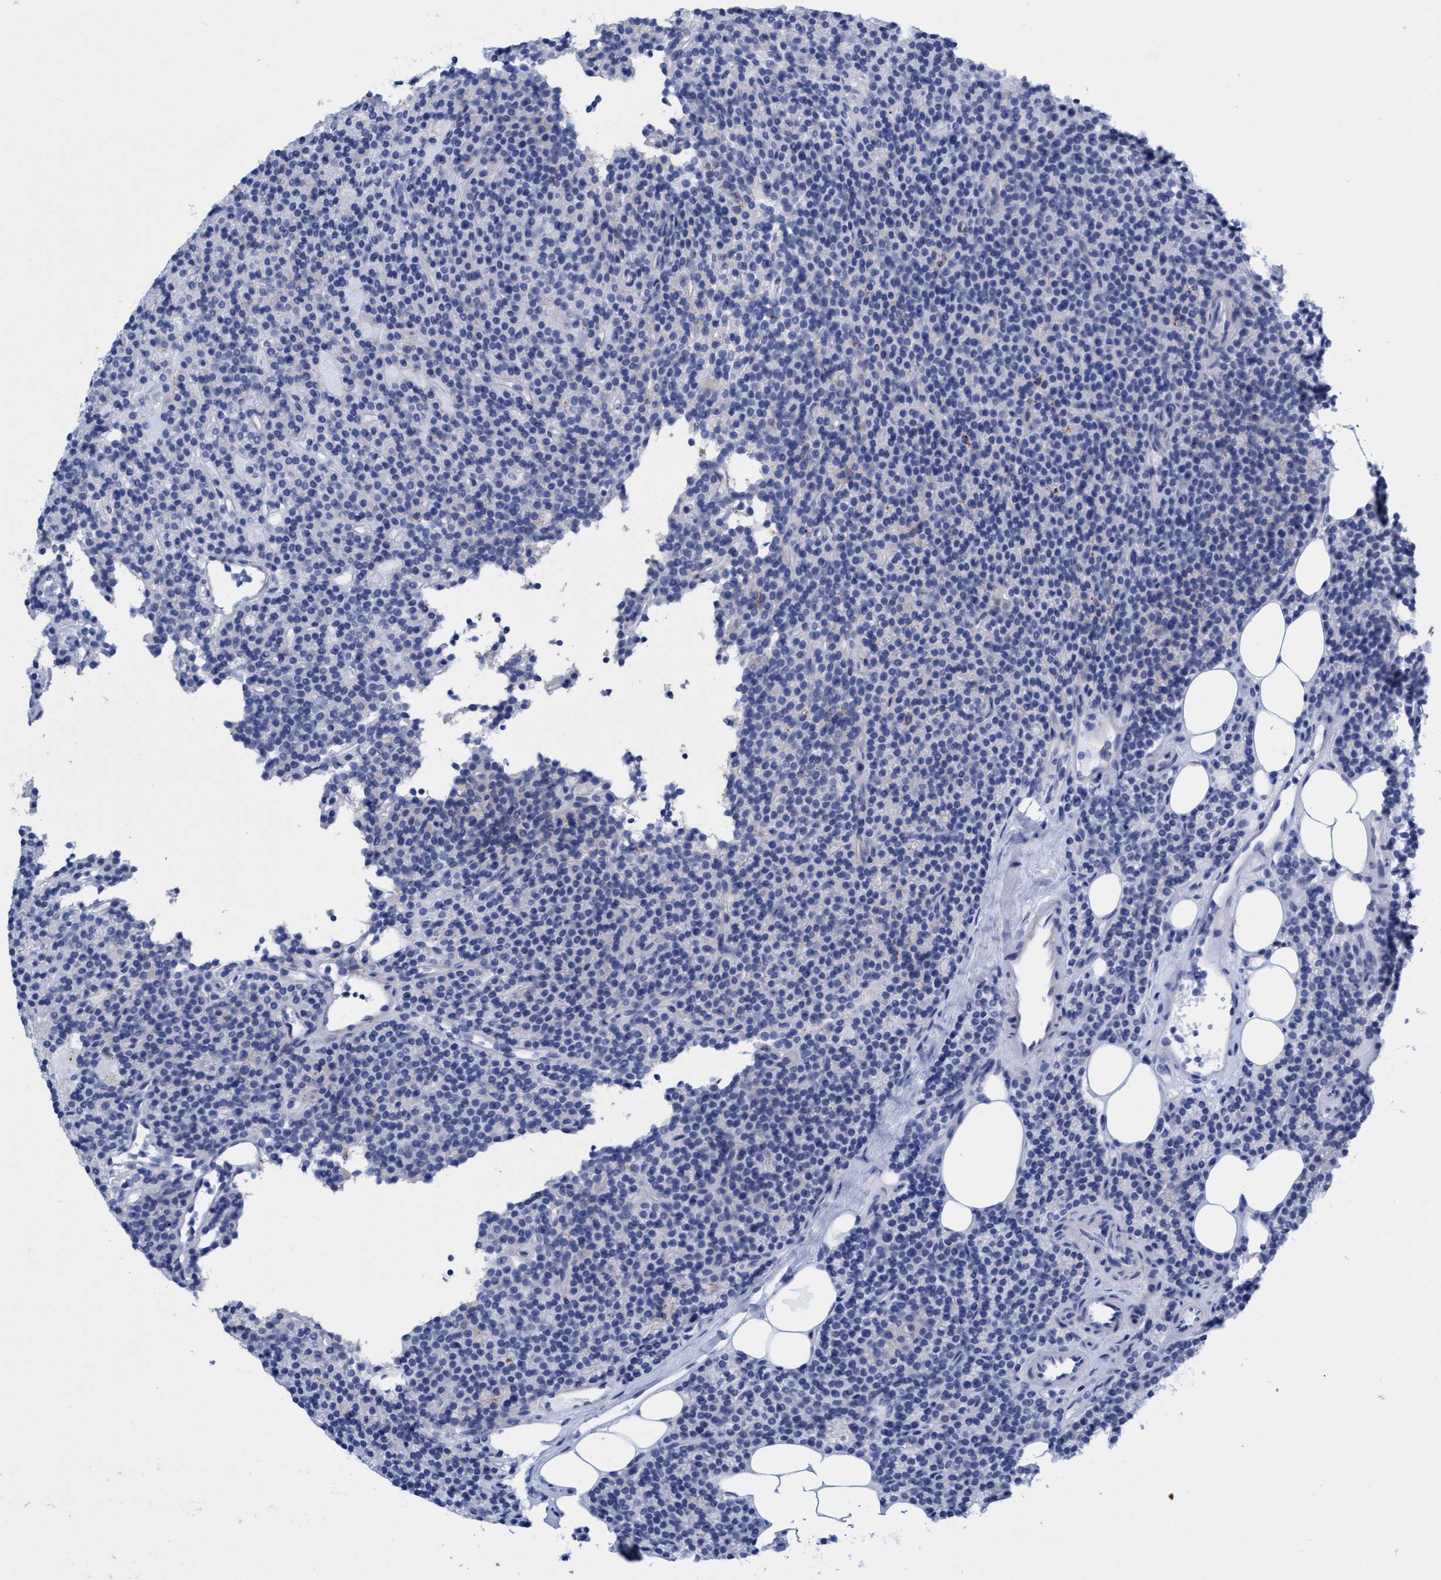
{"staining": {"intensity": "negative", "quantity": "none", "location": "none"}, "tissue": "parathyroid gland", "cell_type": "Glandular cells", "image_type": "normal", "snomed": [{"axis": "morphology", "description": "Normal tissue, NOS"}, {"axis": "topography", "description": "Parathyroid gland"}], "caption": "This photomicrograph is of normal parathyroid gland stained with IHC to label a protein in brown with the nuclei are counter-stained blue. There is no expression in glandular cells.", "gene": "PLPPR1", "patient": {"sex": "male", "age": 75}}